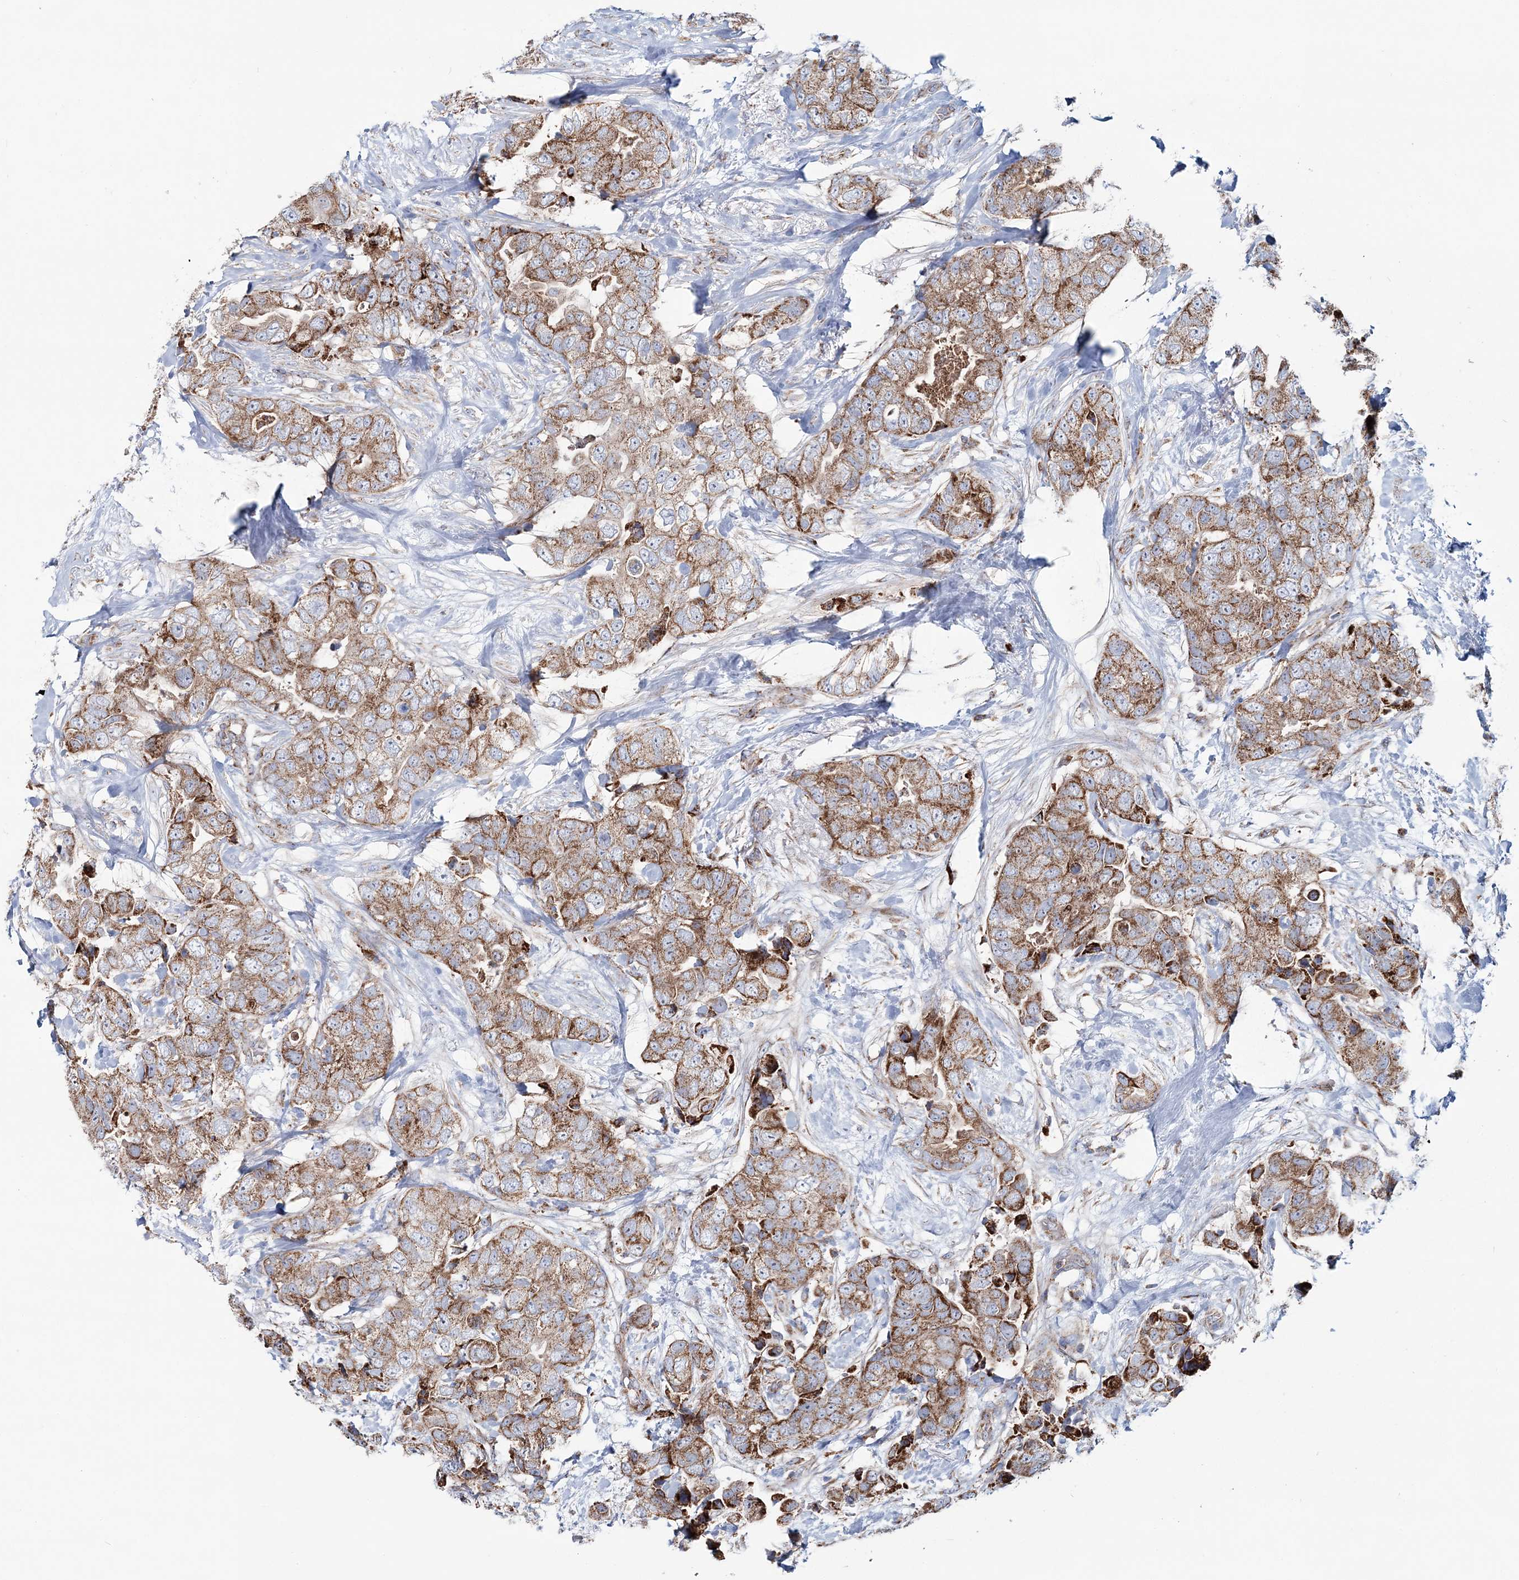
{"staining": {"intensity": "moderate", "quantity": ">75%", "location": "cytoplasmic/membranous"}, "tissue": "breast cancer", "cell_type": "Tumor cells", "image_type": "cancer", "snomed": [{"axis": "morphology", "description": "Duct carcinoma"}, {"axis": "topography", "description": "Breast"}], "caption": "The photomicrograph demonstrates a brown stain indicating the presence of a protein in the cytoplasmic/membranous of tumor cells in intraductal carcinoma (breast).", "gene": "ARHGAP6", "patient": {"sex": "female", "age": 62}}